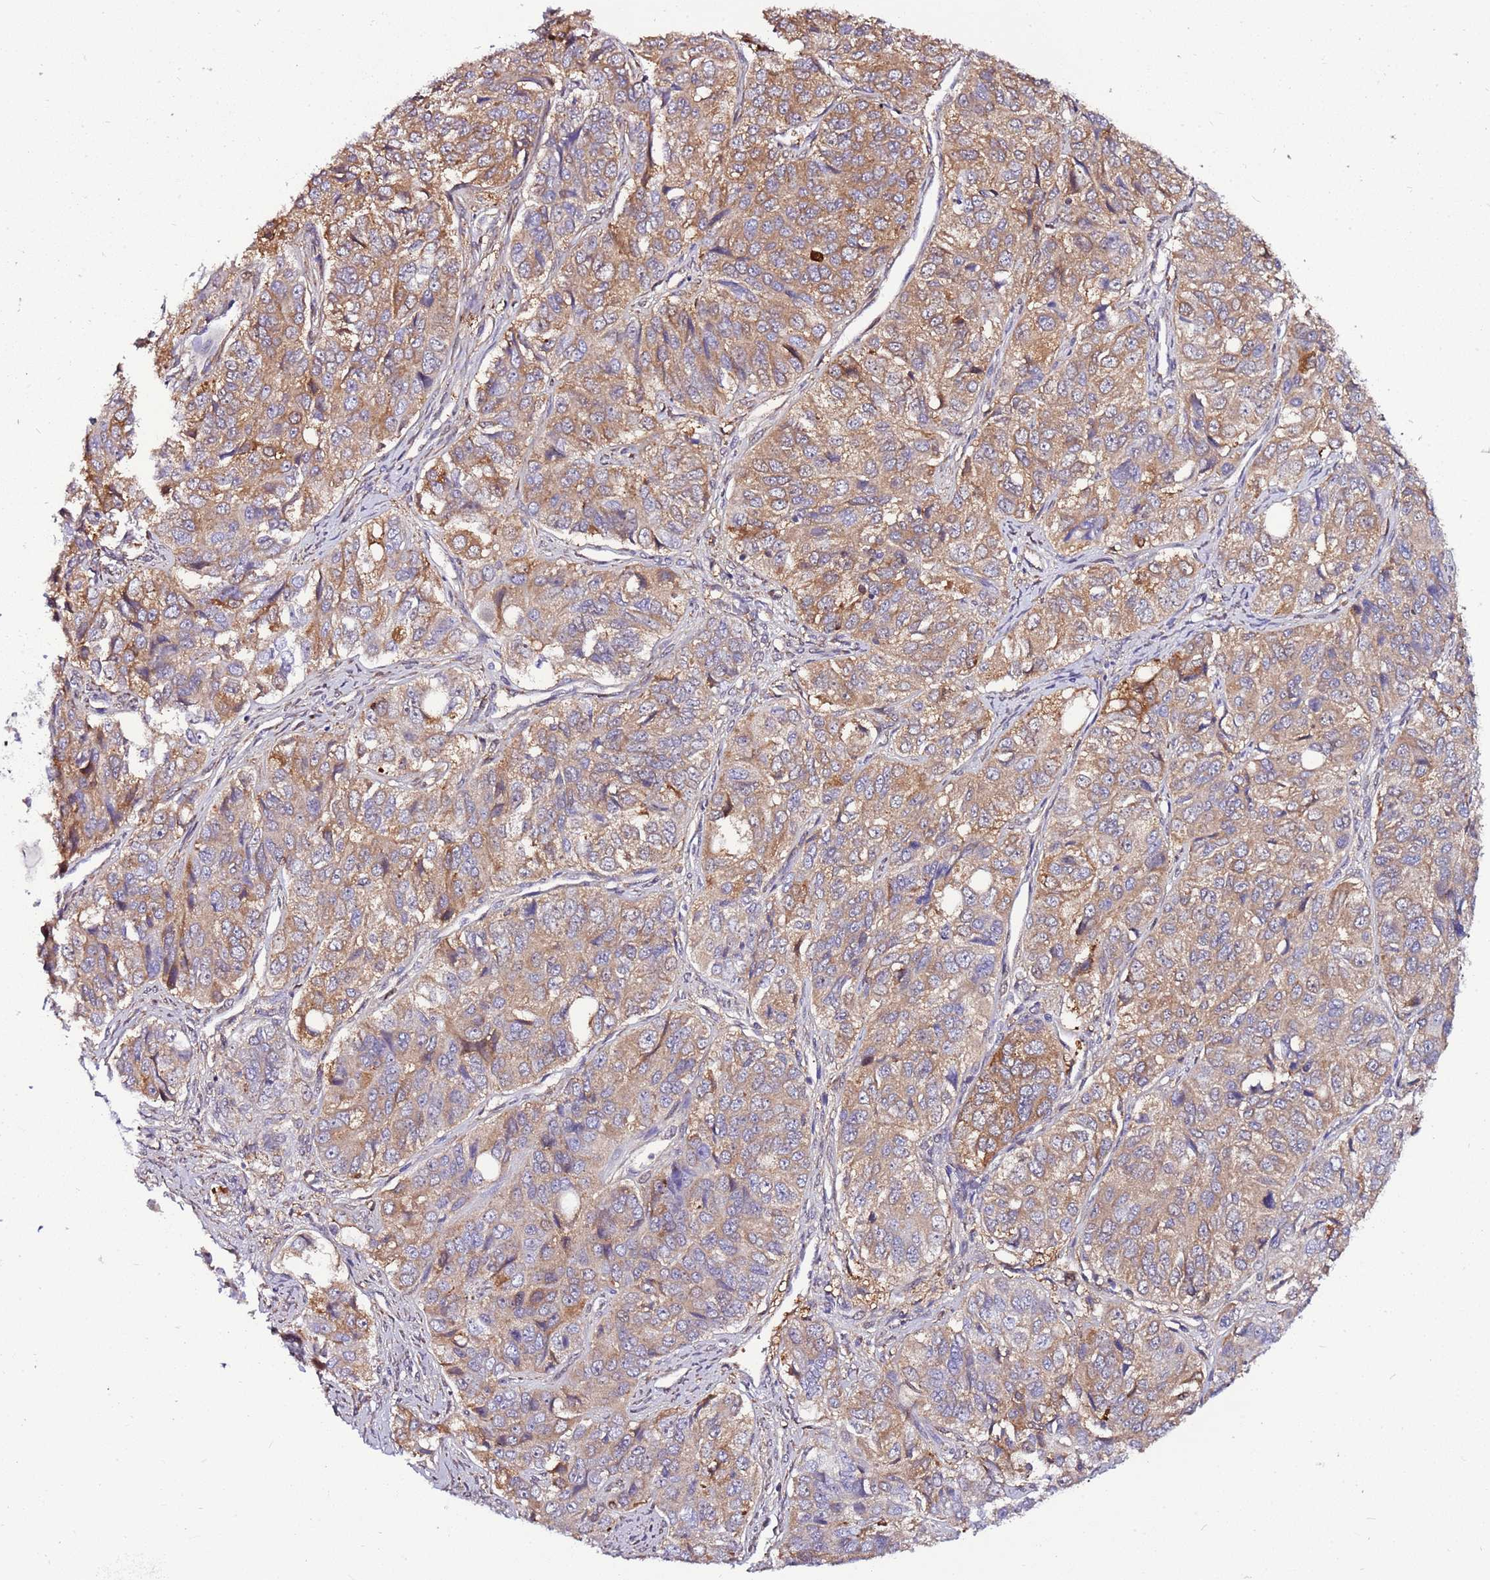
{"staining": {"intensity": "moderate", "quantity": ">75%", "location": "cytoplasmic/membranous"}, "tissue": "ovarian cancer", "cell_type": "Tumor cells", "image_type": "cancer", "snomed": [{"axis": "morphology", "description": "Carcinoma, endometroid"}, {"axis": "topography", "description": "Ovary"}], "caption": "Human ovarian cancer stained with a brown dye demonstrates moderate cytoplasmic/membranous positive positivity in approximately >75% of tumor cells.", "gene": "ATXN2L", "patient": {"sex": "female", "age": 51}}